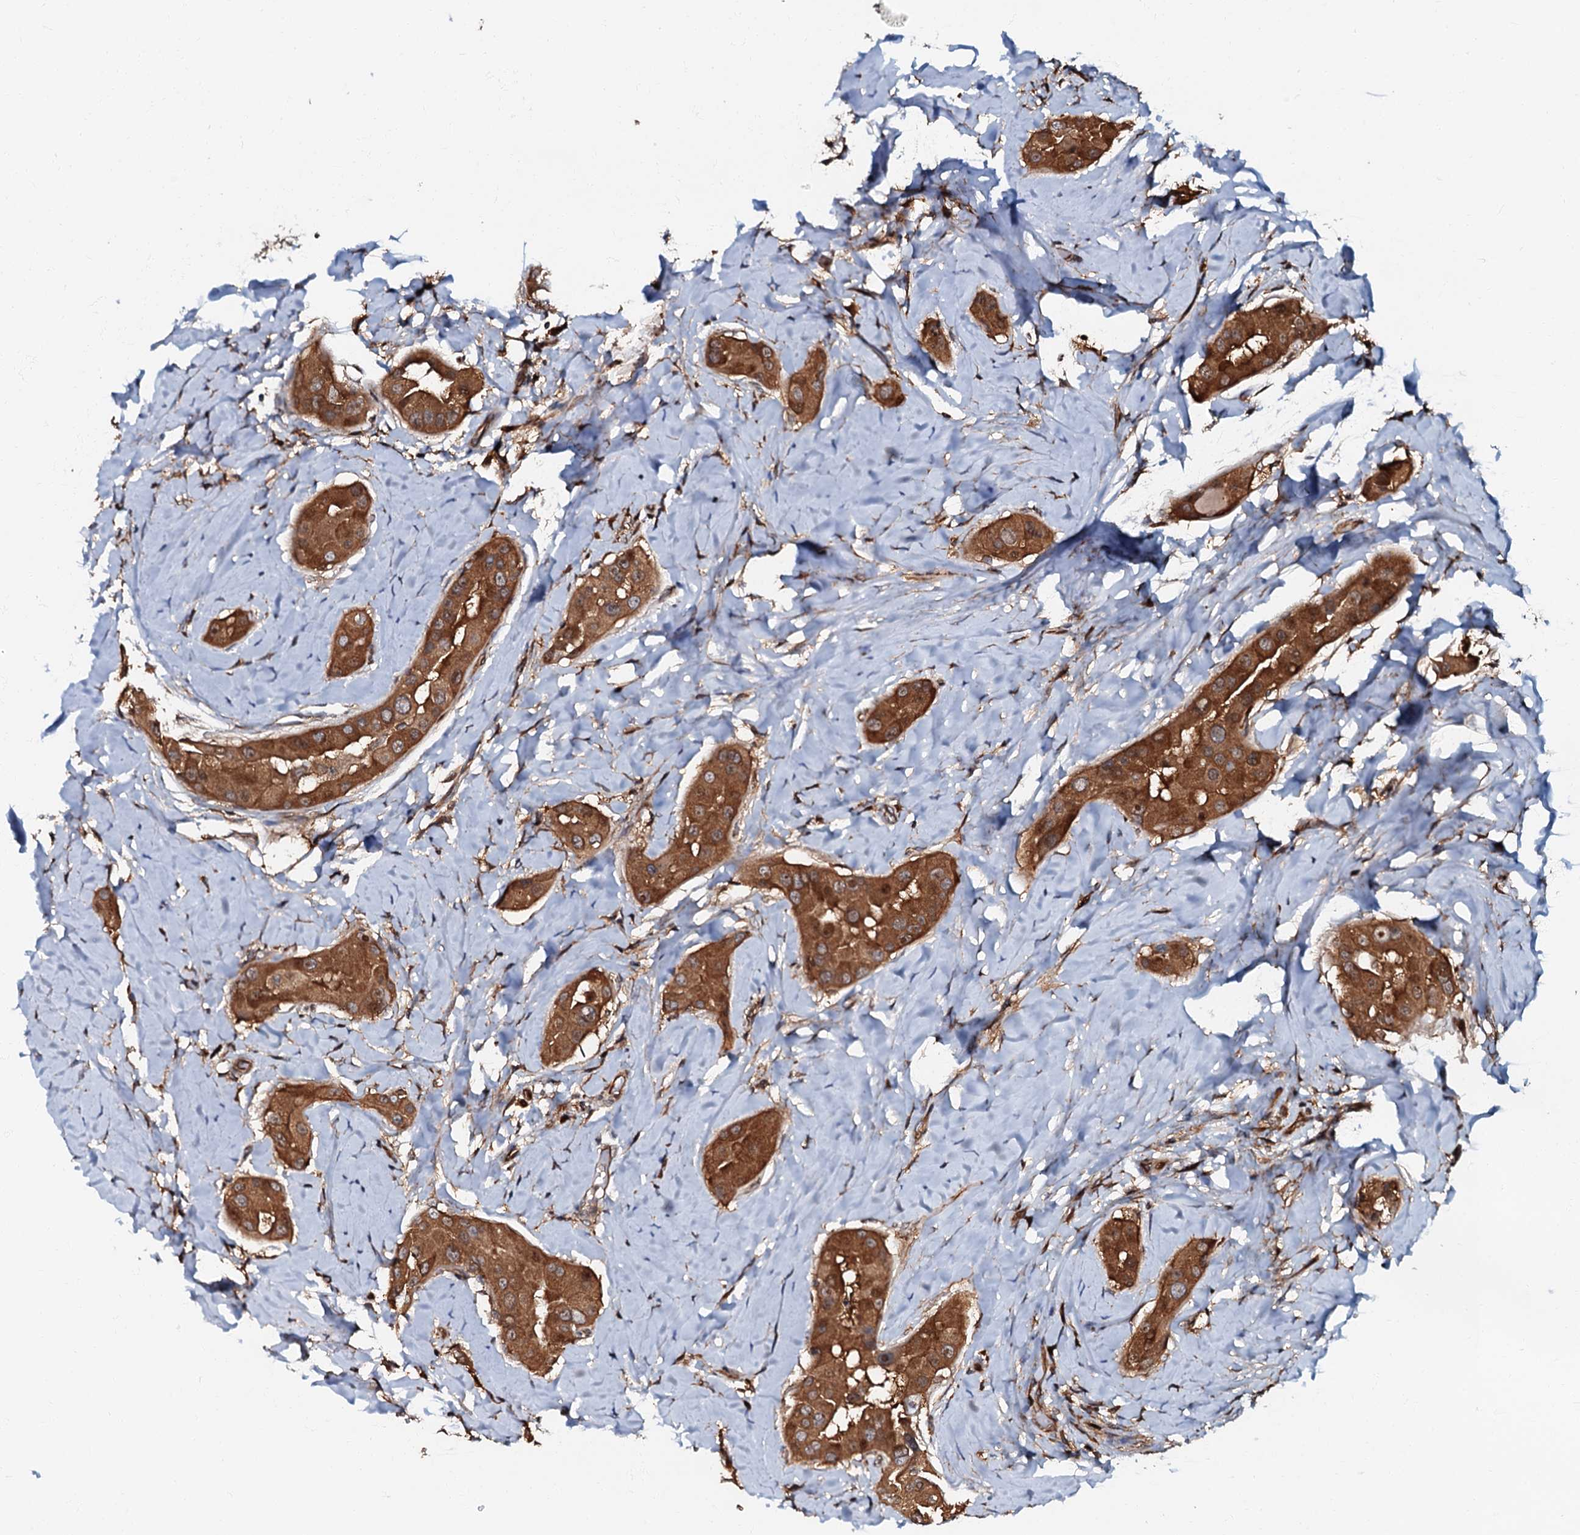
{"staining": {"intensity": "strong", "quantity": ">75%", "location": "cytoplasmic/membranous"}, "tissue": "thyroid cancer", "cell_type": "Tumor cells", "image_type": "cancer", "snomed": [{"axis": "morphology", "description": "Papillary adenocarcinoma, NOS"}, {"axis": "topography", "description": "Thyroid gland"}], "caption": "Papillary adenocarcinoma (thyroid) stained with IHC reveals strong cytoplasmic/membranous staining in approximately >75% of tumor cells.", "gene": "OSBP", "patient": {"sex": "male", "age": 33}}